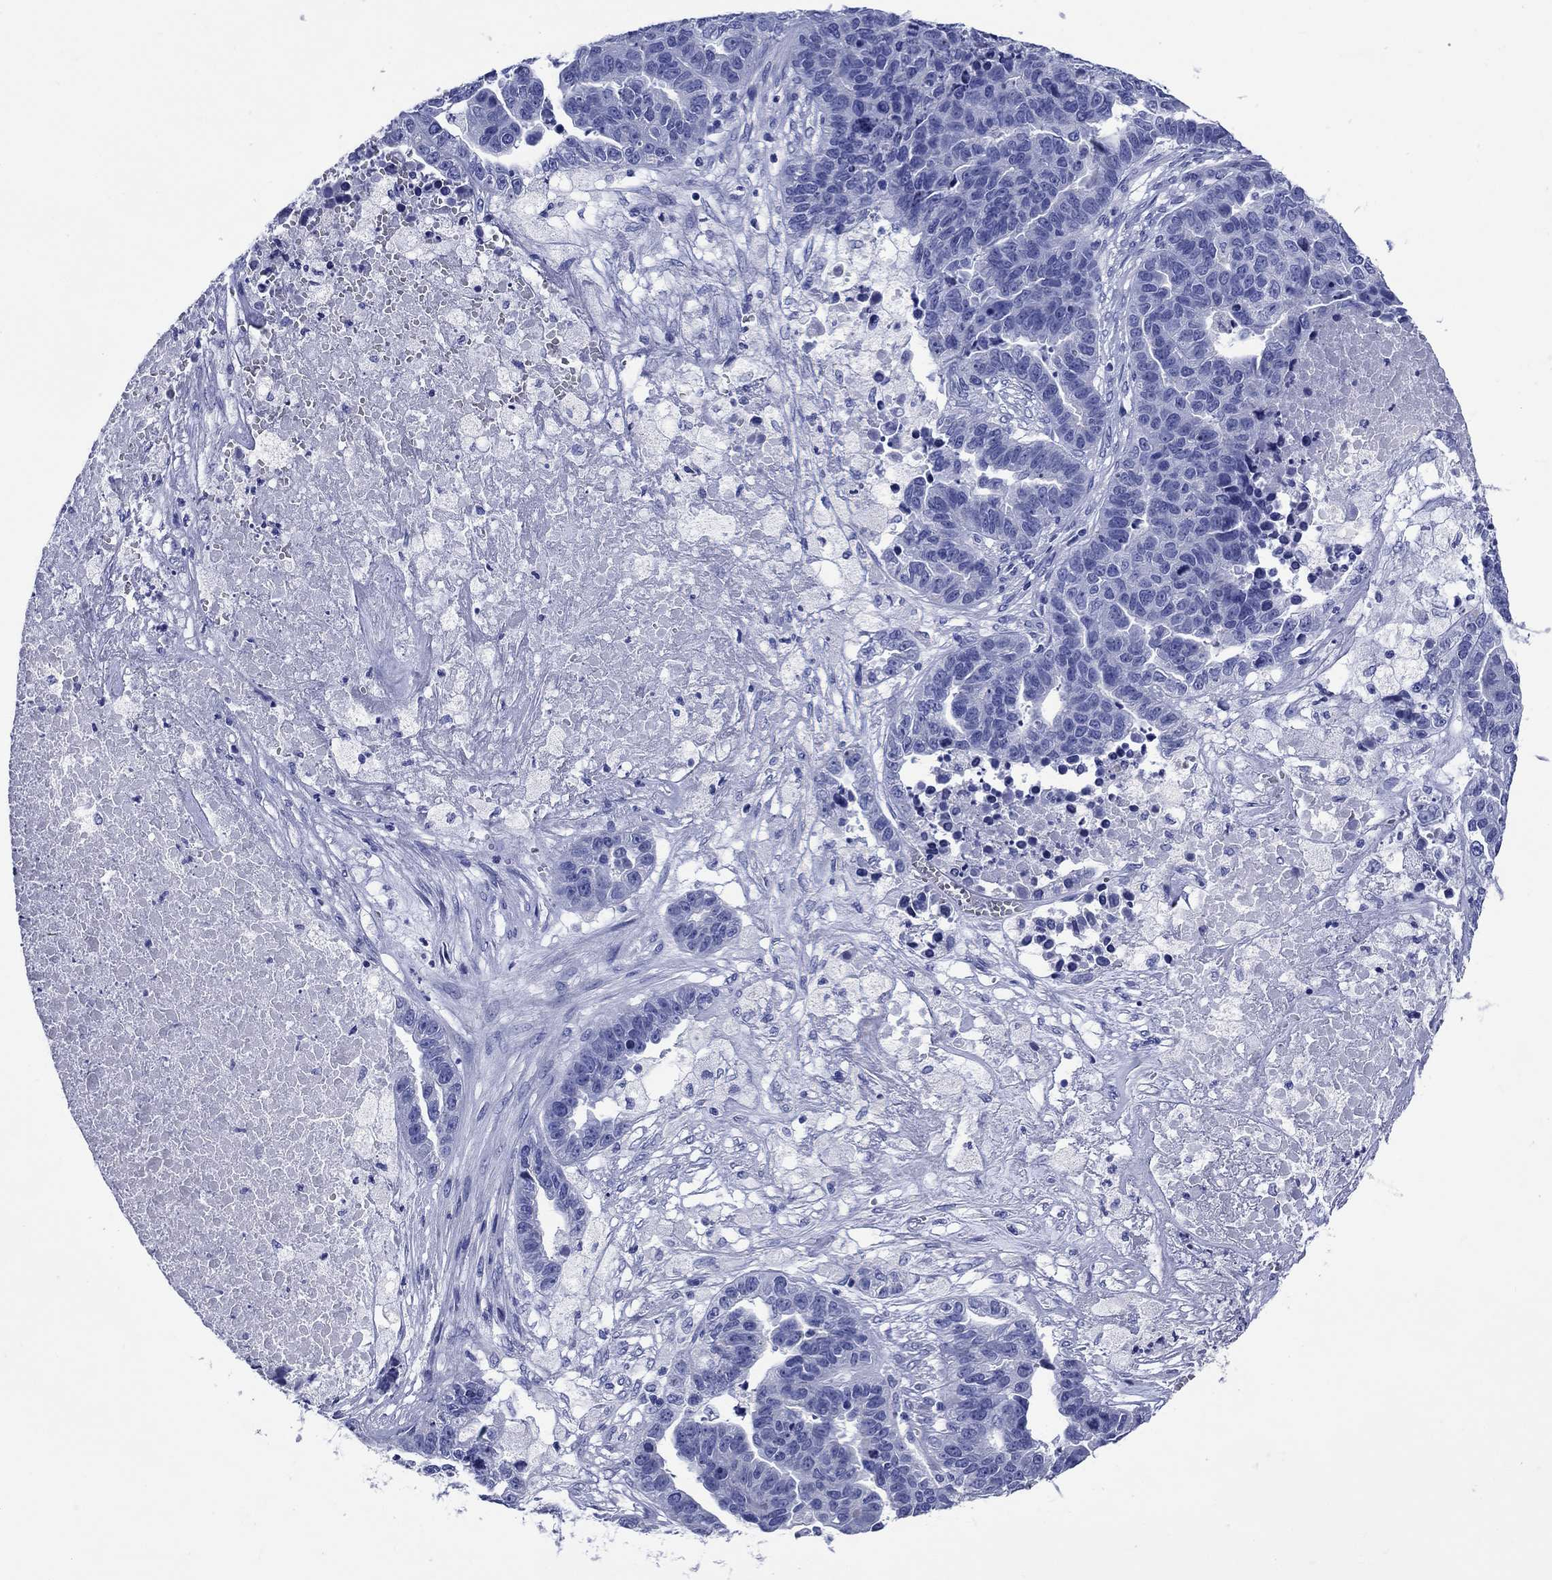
{"staining": {"intensity": "negative", "quantity": "none", "location": "none"}, "tissue": "ovarian cancer", "cell_type": "Tumor cells", "image_type": "cancer", "snomed": [{"axis": "morphology", "description": "Cystadenocarcinoma, serous, NOS"}, {"axis": "topography", "description": "Ovary"}], "caption": "DAB immunohistochemical staining of ovarian serous cystadenocarcinoma displays no significant staining in tumor cells.", "gene": "SLC1A2", "patient": {"sex": "female", "age": 87}}